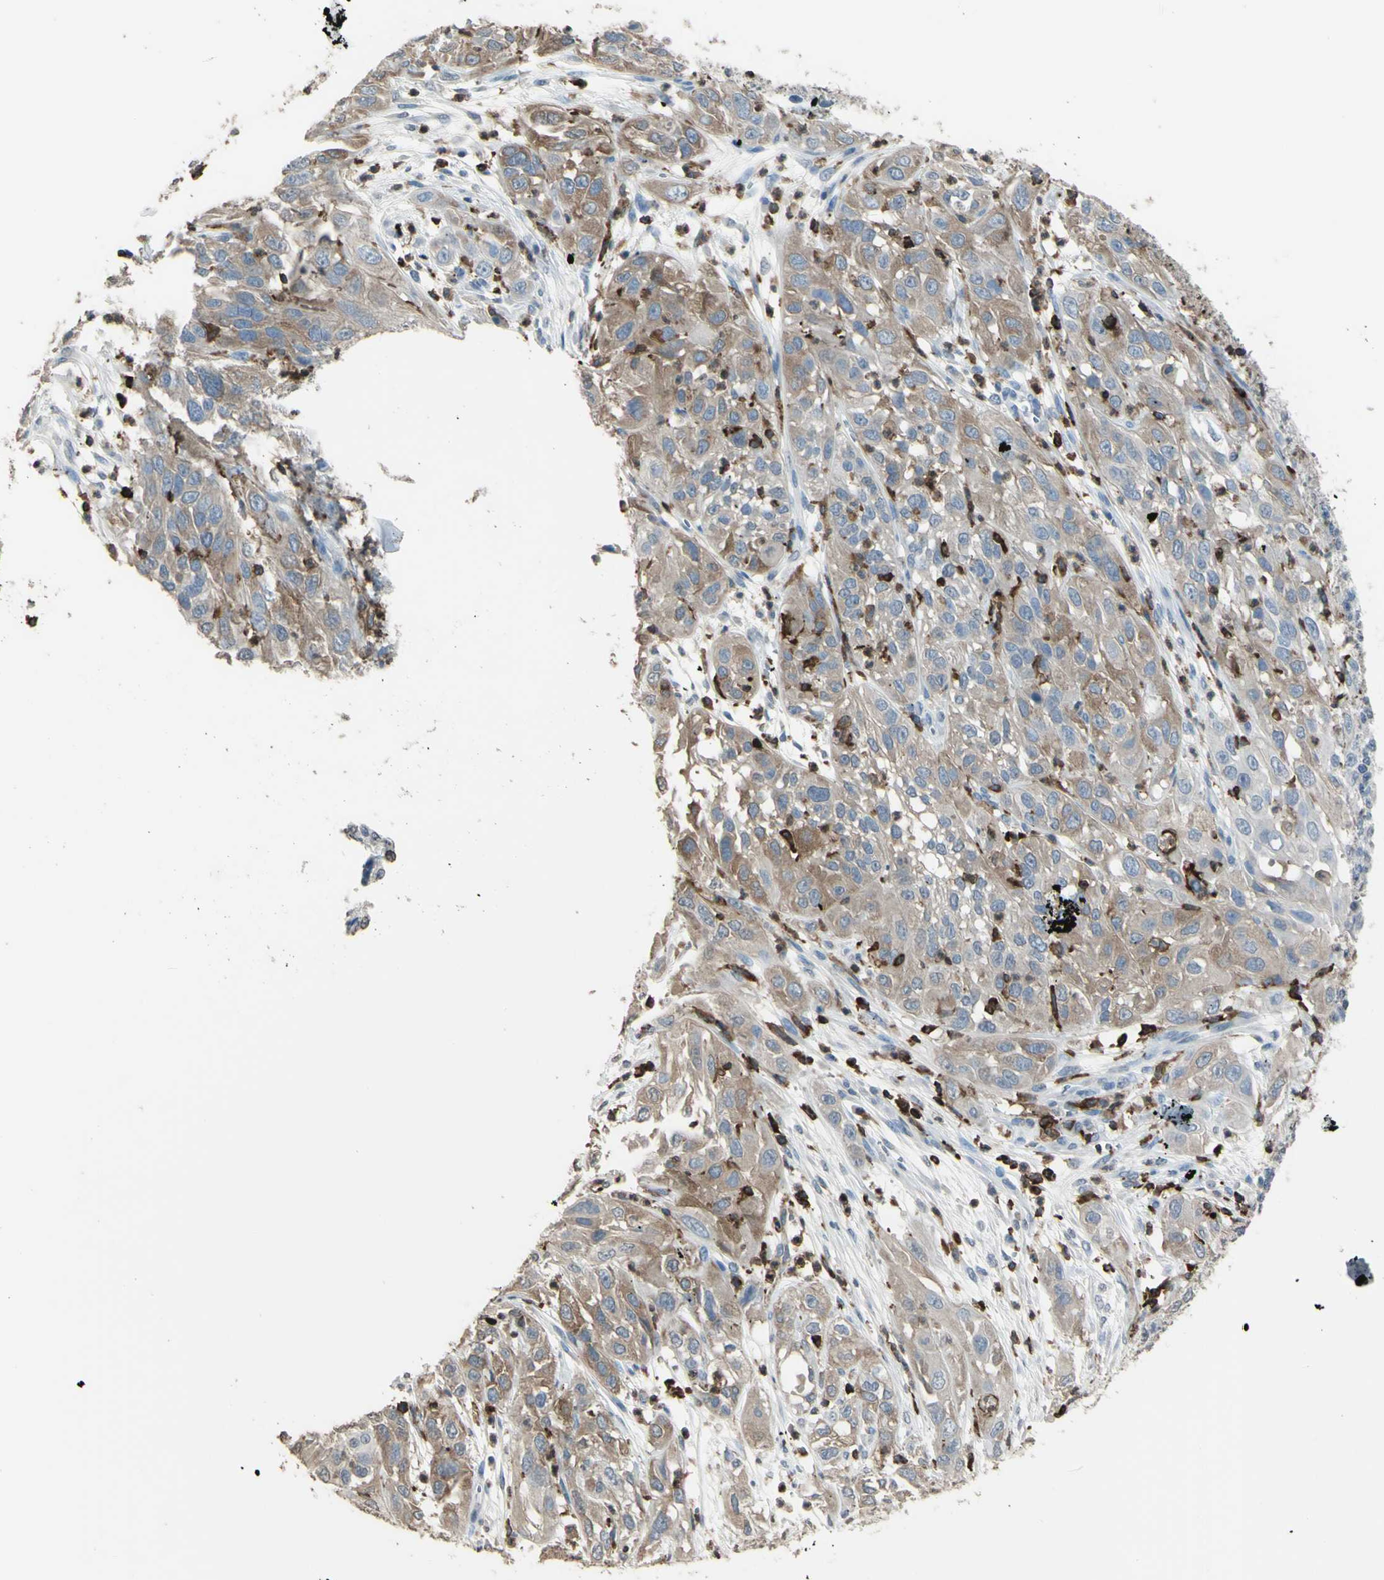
{"staining": {"intensity": "moderate", "quantity": ">75%", "location": "cytoplasmic/membranous"}, "tissue": "cervical cancer", "cell_type": "Tumor cells", "image_type": "cancer", "snomed": [{"axis": "morphology", "description": "Squamous cell carcinoma, NOS"}, {"axis": "topography", "description": "Cervix"}], "caption": "DAB immunohistochemical staining of human cervical cancer reveals moderate cytoplasmic/membranous protein positivity in about >75% of tumor cells.", "gene": "PSTPIP1", "patient": {"sex": "female", "age": 32}}